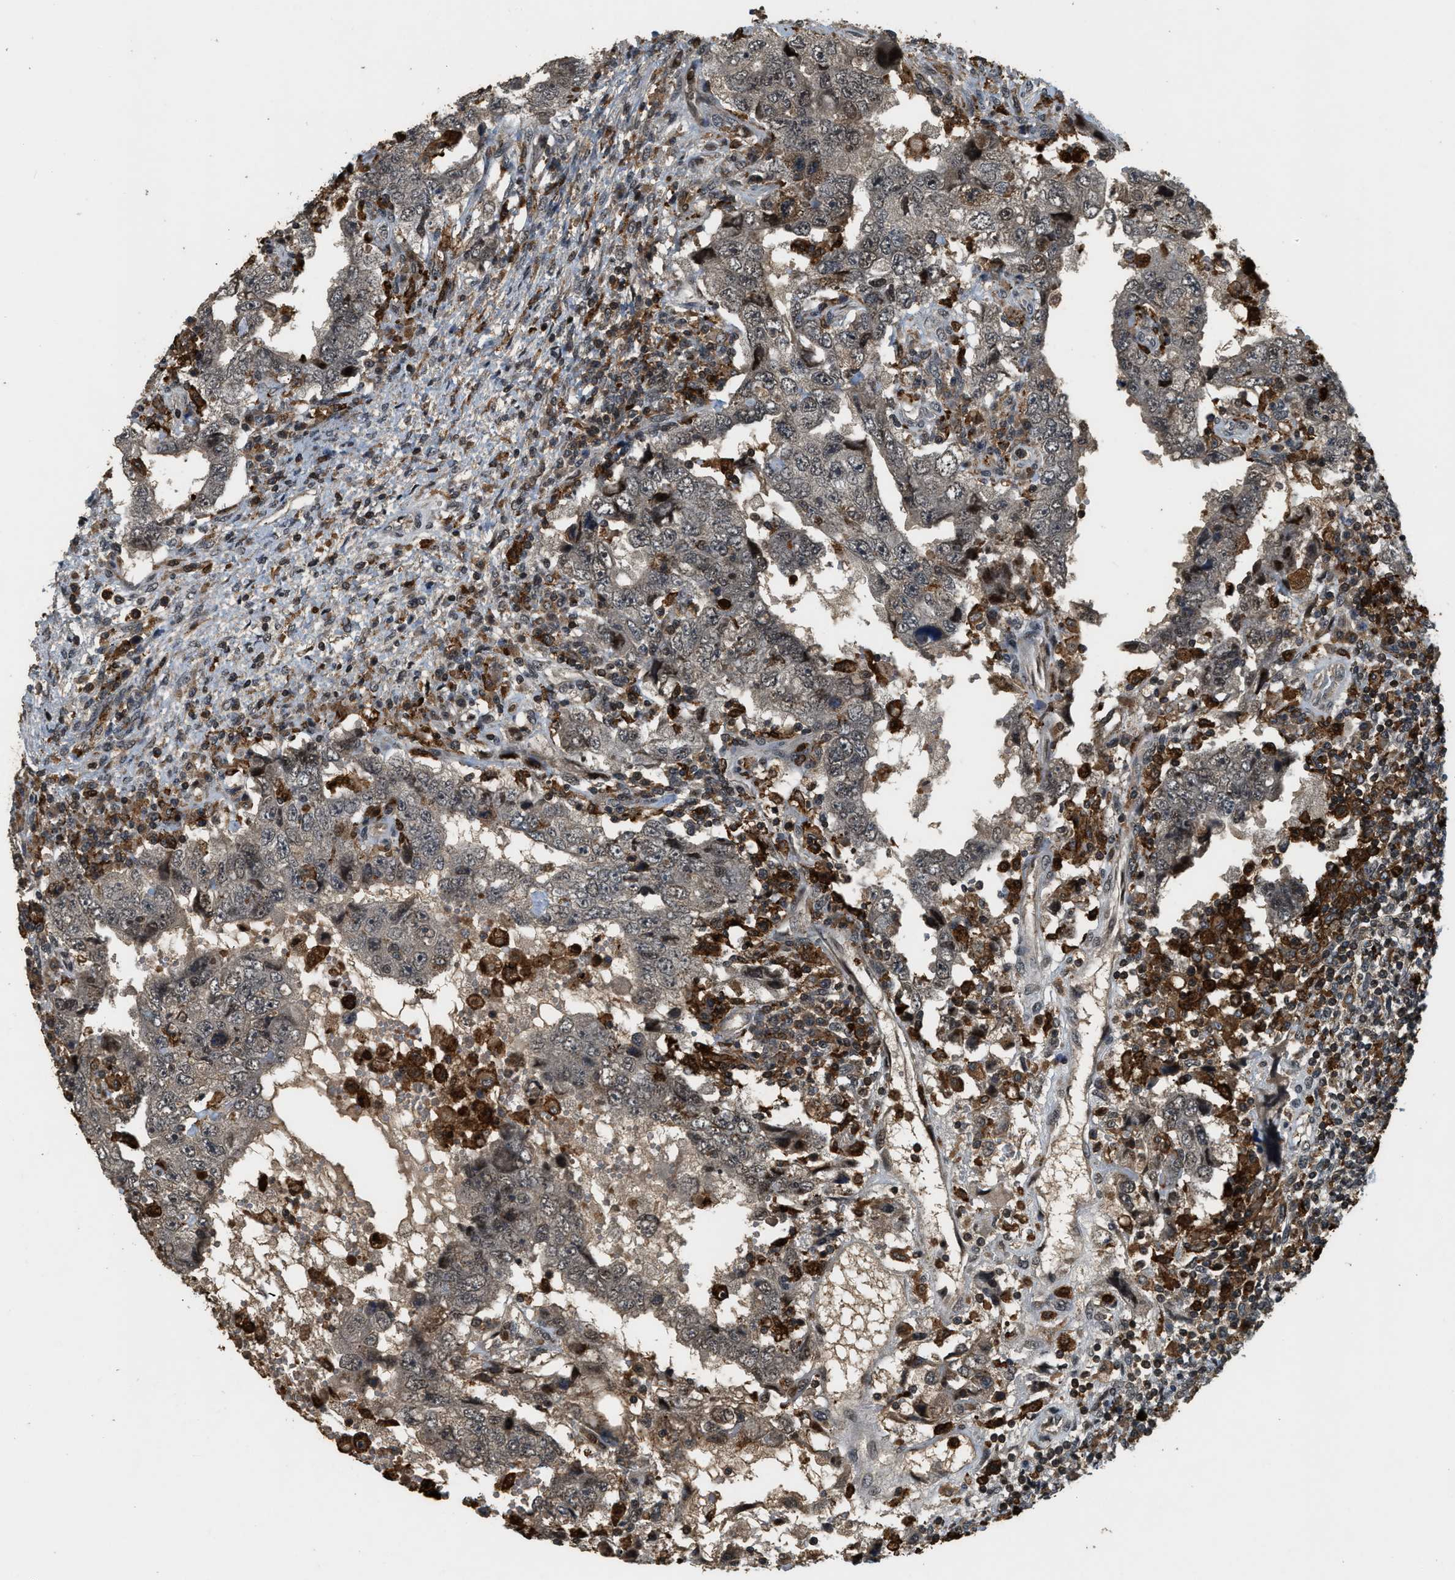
{"staining": {"intensity": "negative", "quantity": "none", "location": "none"}, "tissue": "testis cancer", "cell_type": "Tumor cells", "image_type": "cancer", "snomed": [{"axis": "morphology", "description": "Carcinoma, Embryonal, NOS"}, {"axis": "topography", "description": "Testis"}], "caption": "Immunohistochemistry of human testis cancer (embryonal carcinoma) displays no positivity in tumor cells. Brightfield microscopy of immunohistochemistry (IHC) stained with DAB (brown) and hematoxylin (blue), captured at high magnification.", "gene": "RNF141", "patient": {"sex": "male", "age": 26}}